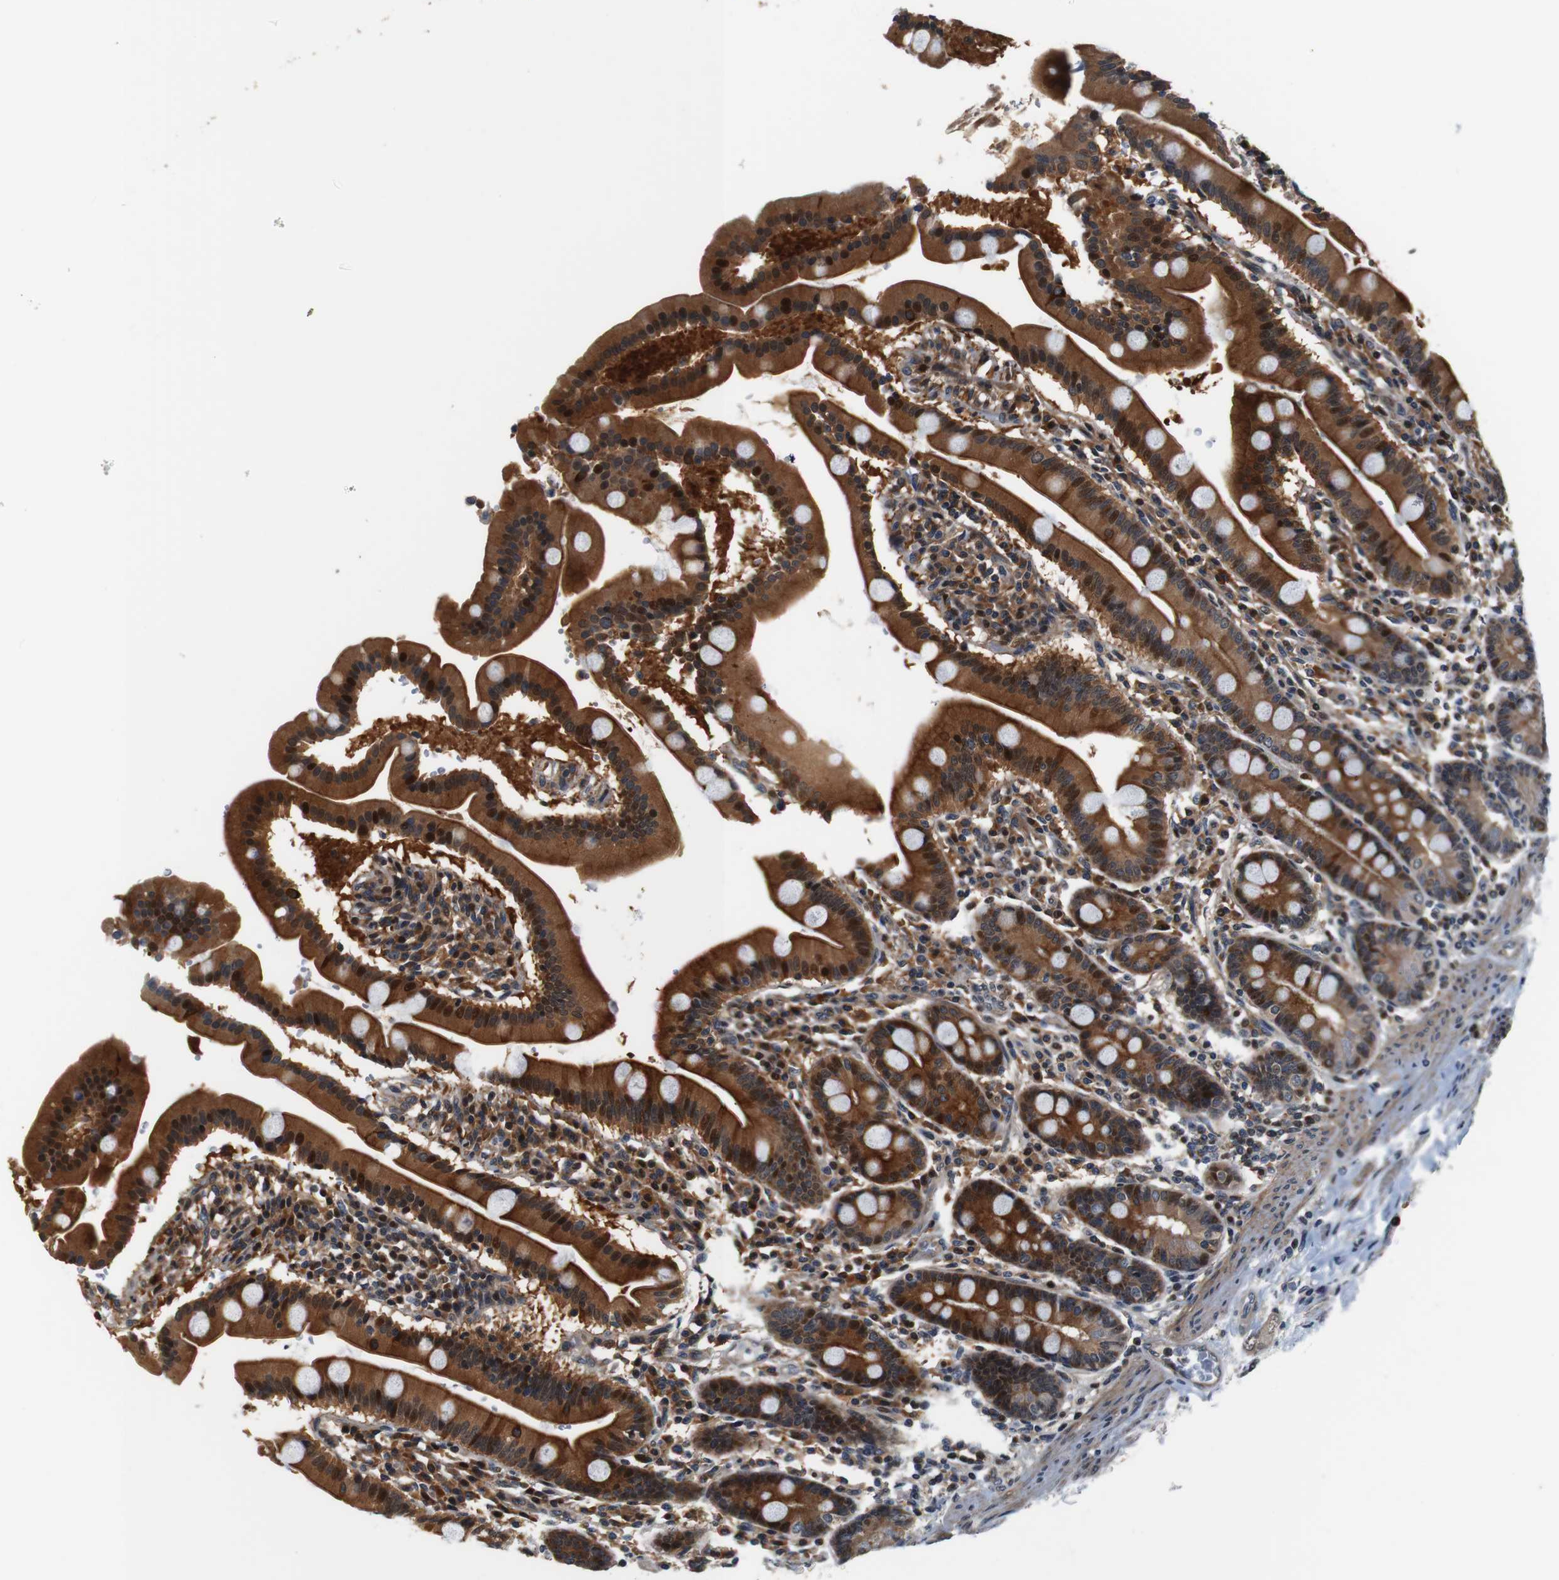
{"staining": {"intensity": "strong", "quantity": ">75%", "location": "cytoplasmic/membranous"}, "tissue": "duodenum", "cell_type": "Glandular cells", "image_type": "normal", "snomed": [{"axis": "morphology", "description": "Normal tissue, NOS"}, {"axis": "topography", "description": "Duodenum"}], "caption": "Immunohistochemical staining of benign duodenum shows high levels of strong cytoplasmic/membranous positivity in approximately >75% of glandular cells.", "gene": "LRP4", "patient": {"sex": "male", "age": 50}}